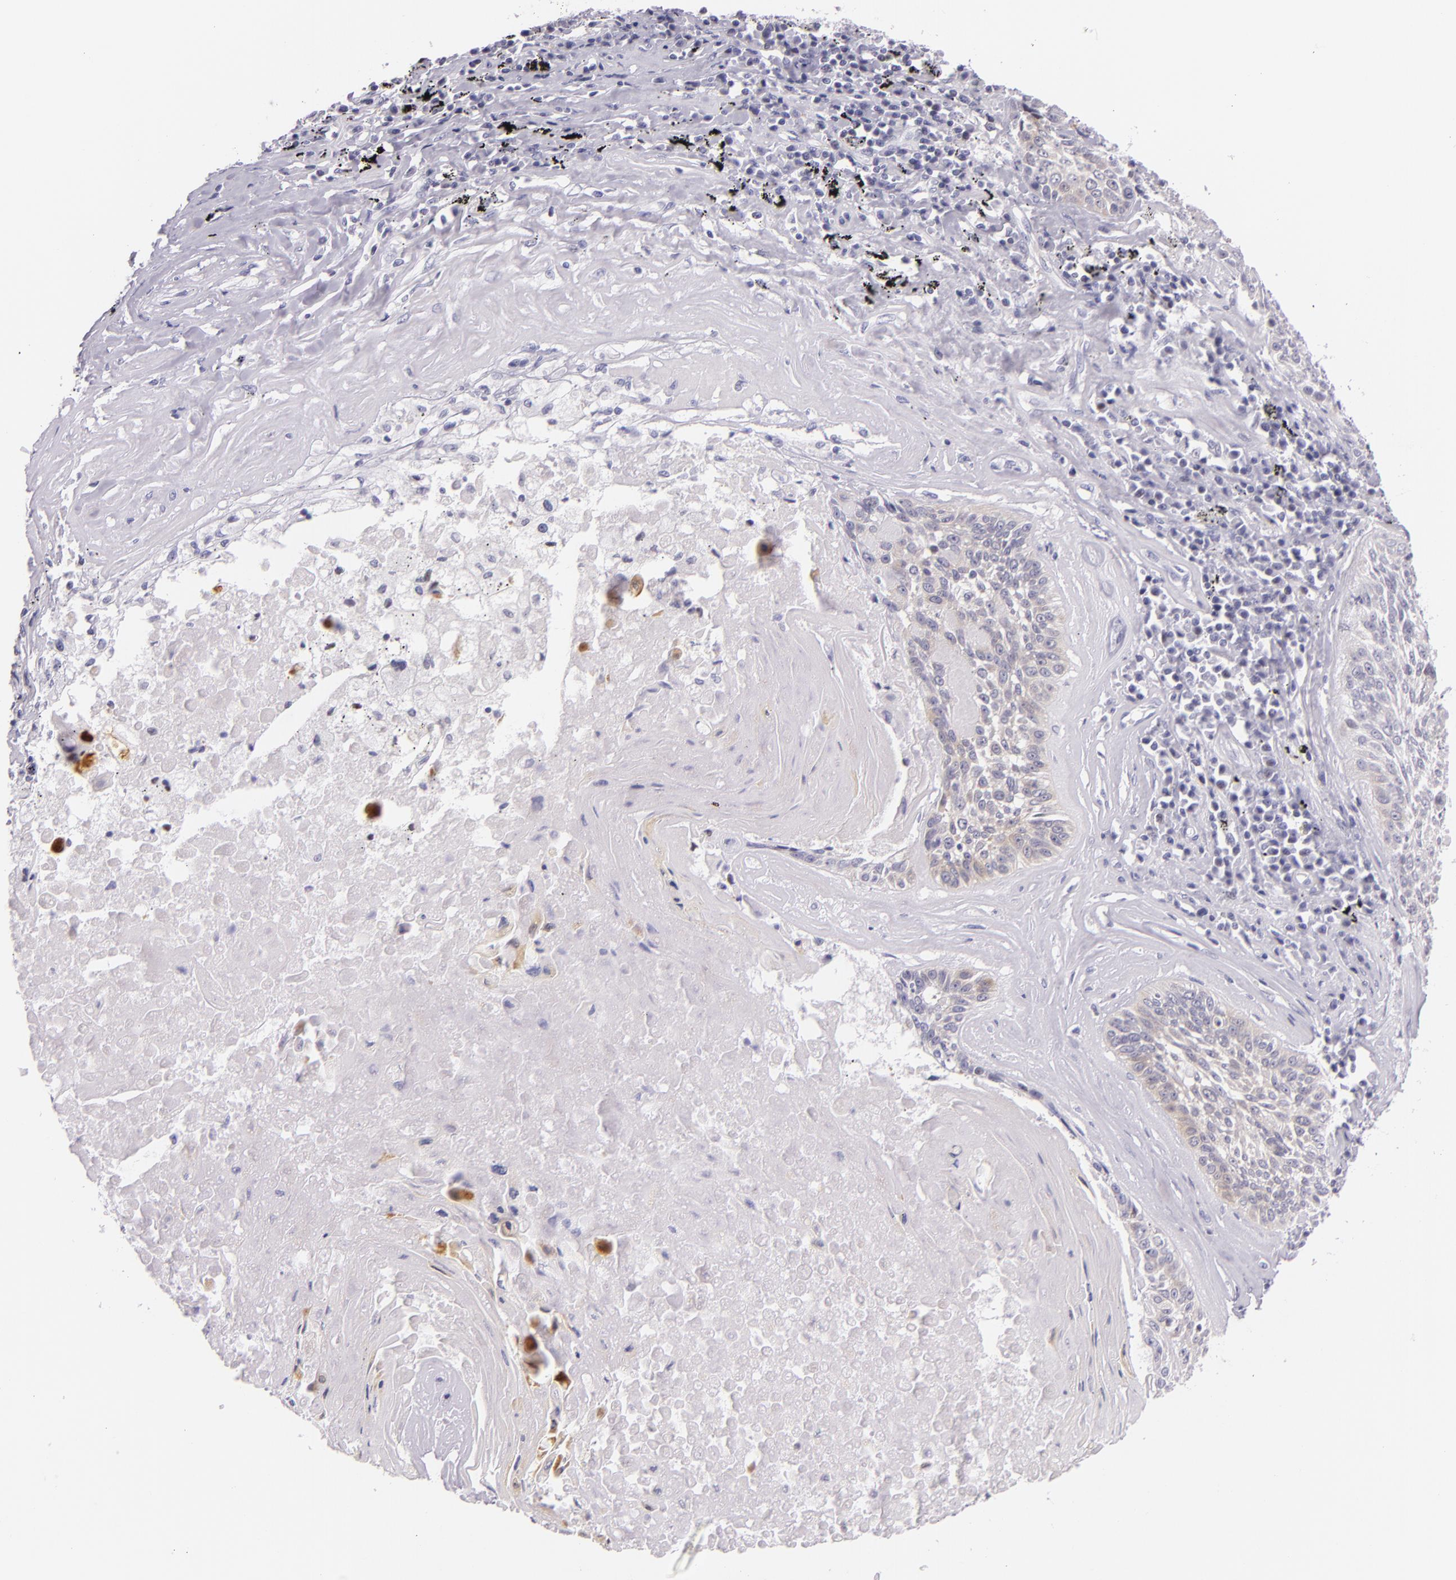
{"staining": {"intensity": "weak", "quantity": "<25%", "location": "cytoplasmic/membranous"}, "tissue": "lung cancer", "cell_type": "Tumor cells", "image_type": "cancer", "snomed": [{"axis": "morphology", "description": "Adenocarcinoma, NOS"}, {"axis": "topography", "description": "Lung"}], "caption": "A high-resolution photomicrograph shows IHC staining of lung cancer (adenocarcinoma), which reveals no significant staining in tumor cells. (Brightfield microscopy of DAB (3,3'-diaminobenzidine) IHC at high magnification).", "gene": "HSP90AA1", "patient": {"sex": "male", "age": 60}}